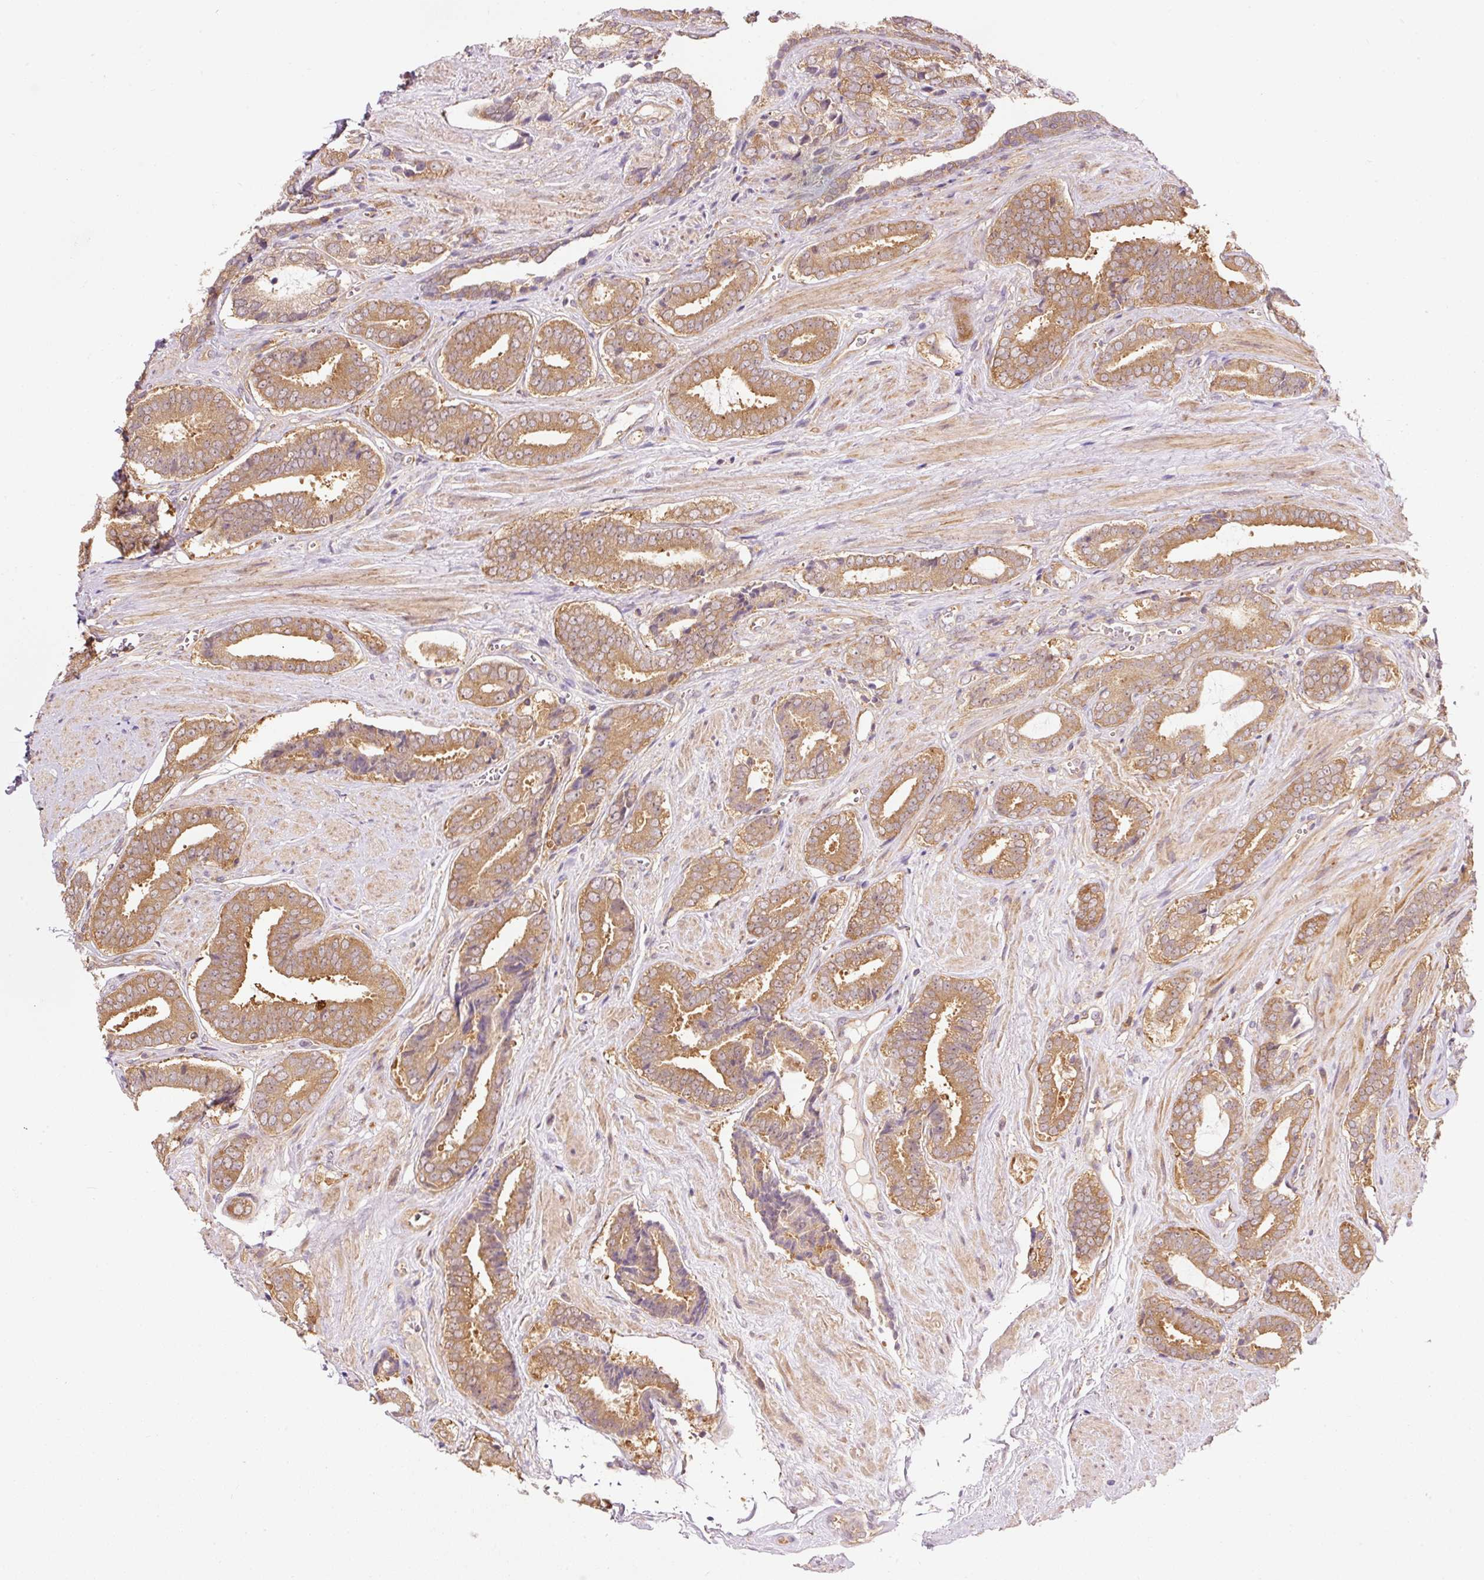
{"staining": {"intensity": "moderate", "quantity": ">75%", "location": "cytoplasmic/membranous"}, "tissue": "prostate cancer", "cell_type": "Tumor cells", "image_type": "cancer", "snomed": [{"axis": "morphology", "description": "Adenocarcinoma, NOS"}, {"axis": "topography", "description": "Prostate and seminal vesicle, NOS"}], "caption": "Immunohistochemical staining of prostate cancer reveals medium levels of moderate cytoplasmic/membranous expression in approximately >75% of tumor cells.", "gene": "PDAP1", "patient": {"sex": "male", "age": 76}}